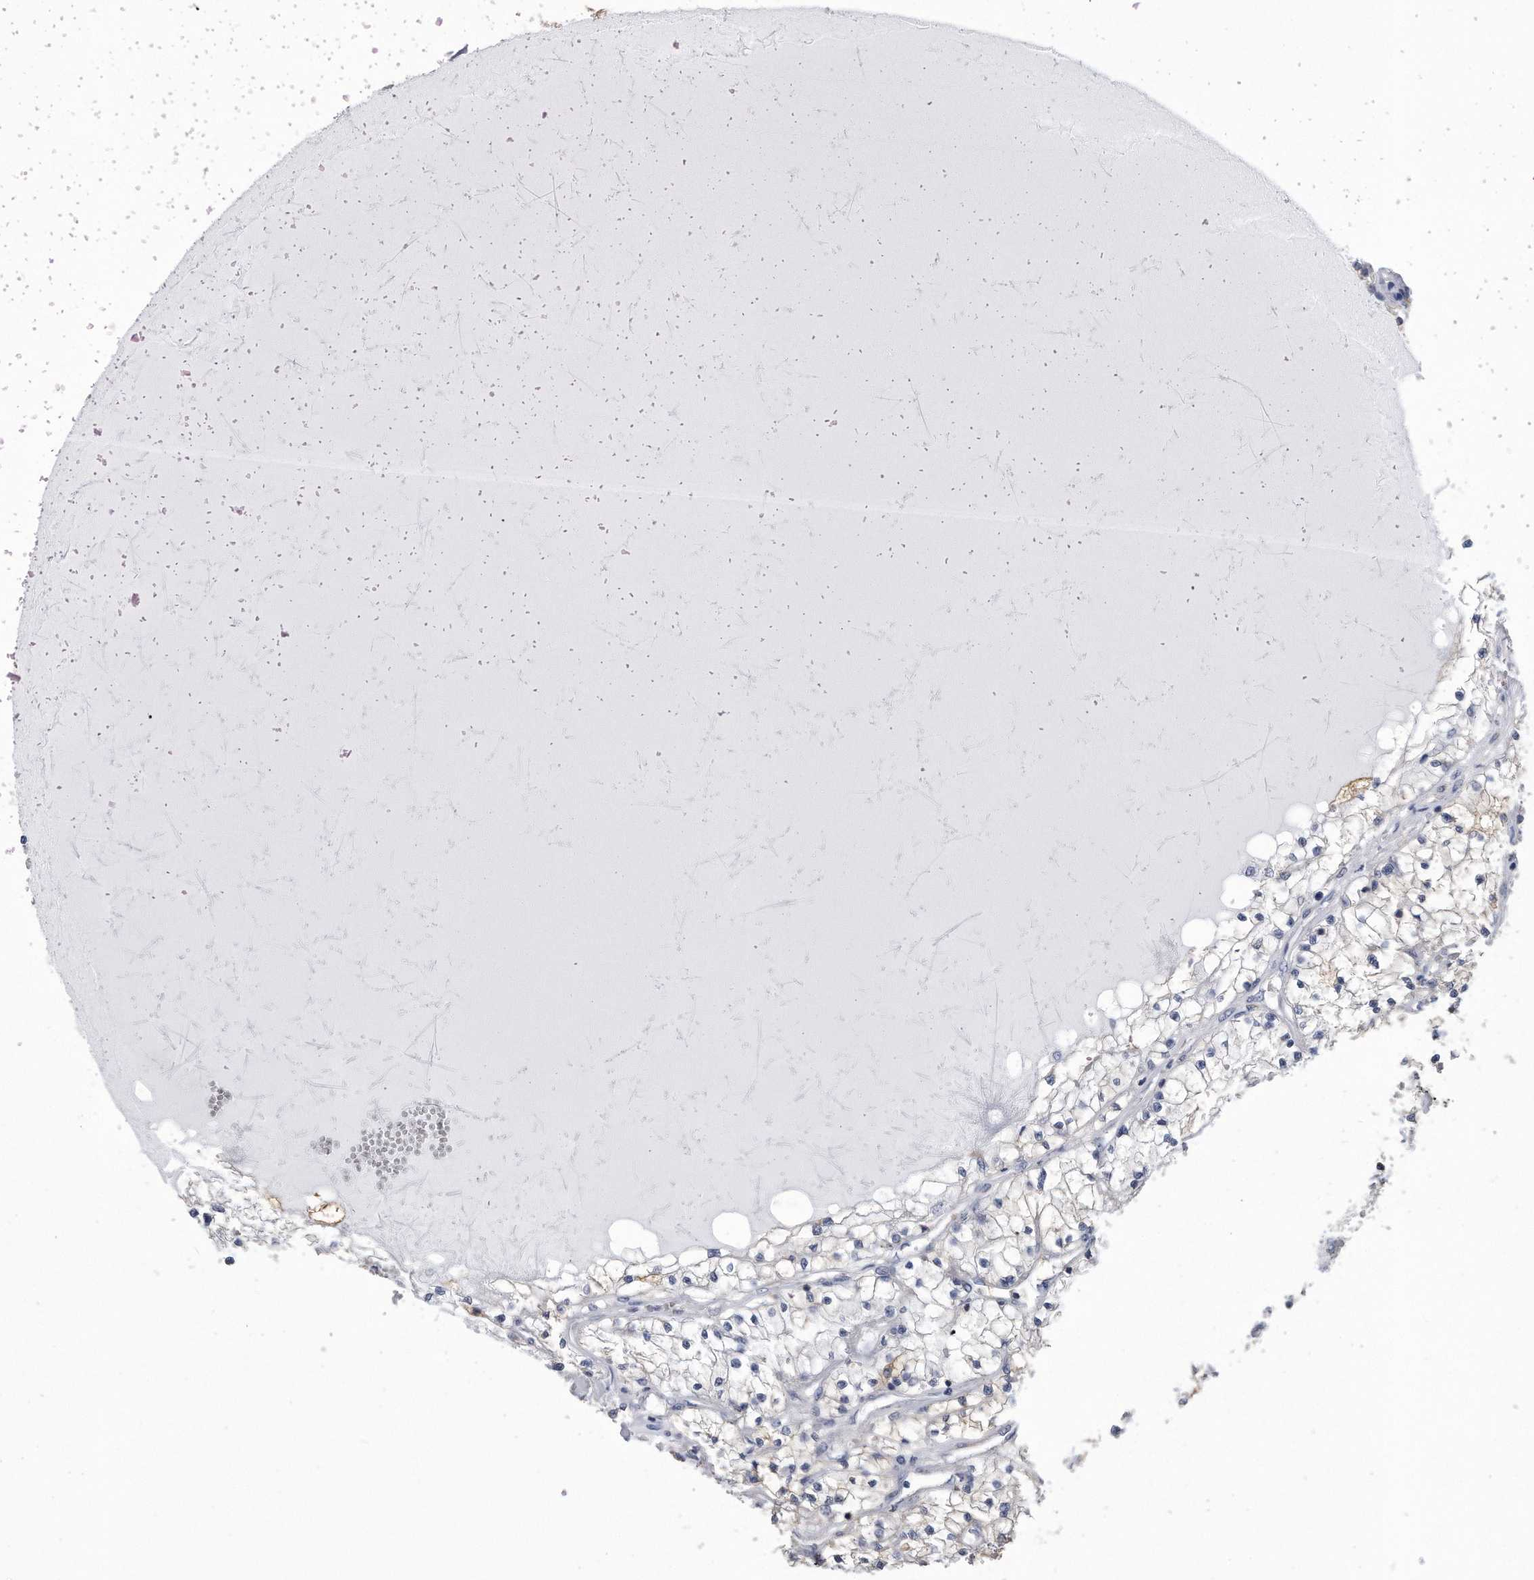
{"staining": {"intensity": "negative", "quantity": "none", "location": "none"}, "tissue": "renal cancer", "cell_type": "Tumor cells", "image_type": "cancer", "snomed": [{"axis": "morphology", "description": "Normal tissue, NOS"}, {"axis": "morphology", "description": "Adenocarcinoma, NOS"}, {"axis": "topography", "description": "Kidney"}], "caption": "Protein analysis of renal cancer shows no significant expression in tumor cells. (Immunohistochemistry (ihc), brightfield microscopy, high magnification).", "gene": "PYGB", "patient": {"sex": "male", "age": 68}}